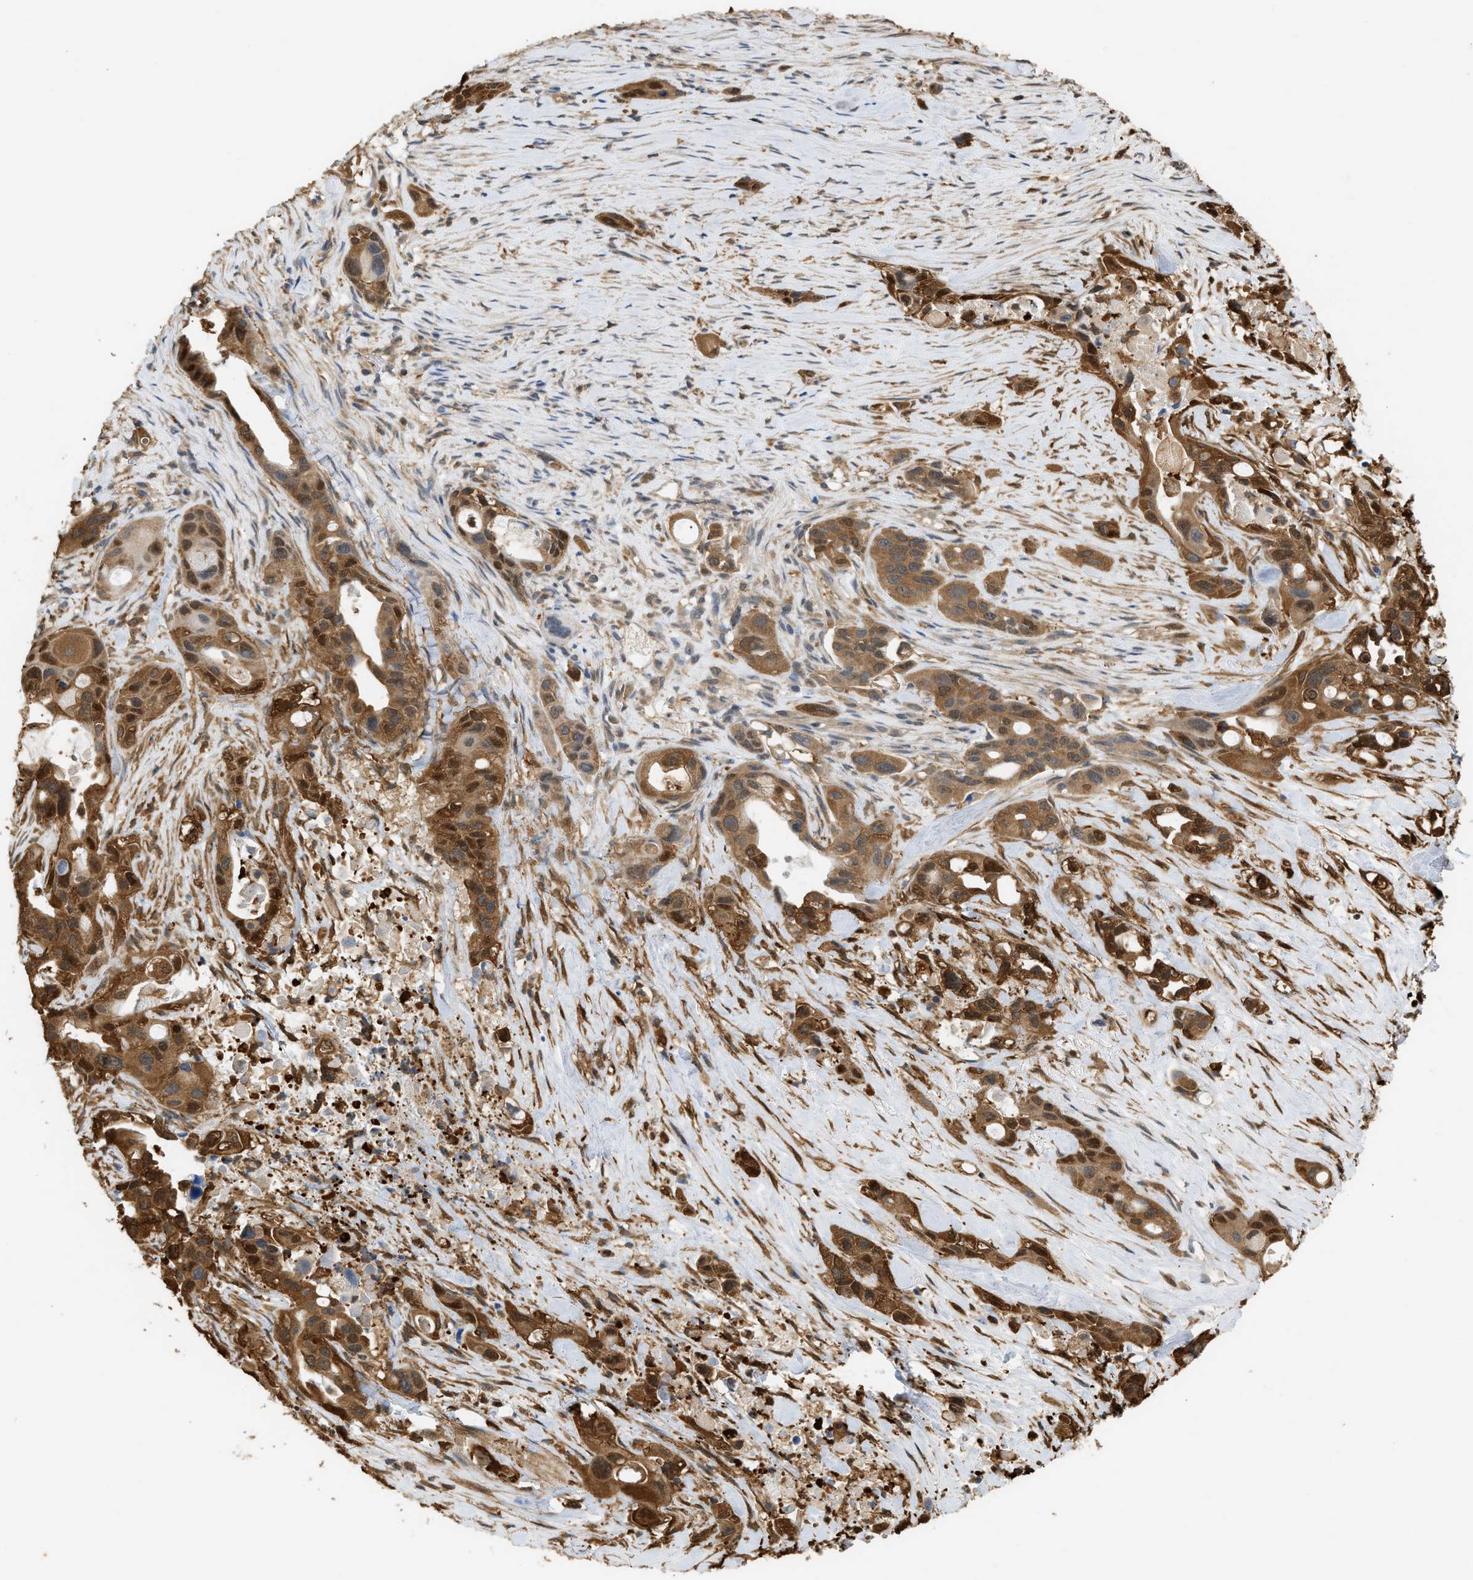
{"staining": {"intensity": "moderate", "quantity": ">75%", "location": "cytoplasmic/membranous,nuclear"}, "tissue": "pancreatic cancer", "cell_type": "Tumor cells", "image_type": "cancer", "snomed": [{"axis": "morphology", "description": "Adenocarcinoma, NOS"}, {"axis": "topography", "description": "Pancreas"}], "caption": "The histopathology image displays immunohistochemical staining of pancreatic cancer. There is moderate cytoplasmic/membranous and nuclear positivity is appreciated in approximately >75% of tumor cells.", "gene": "ENO1", "patient": {"sex": "male", "age": 53}}